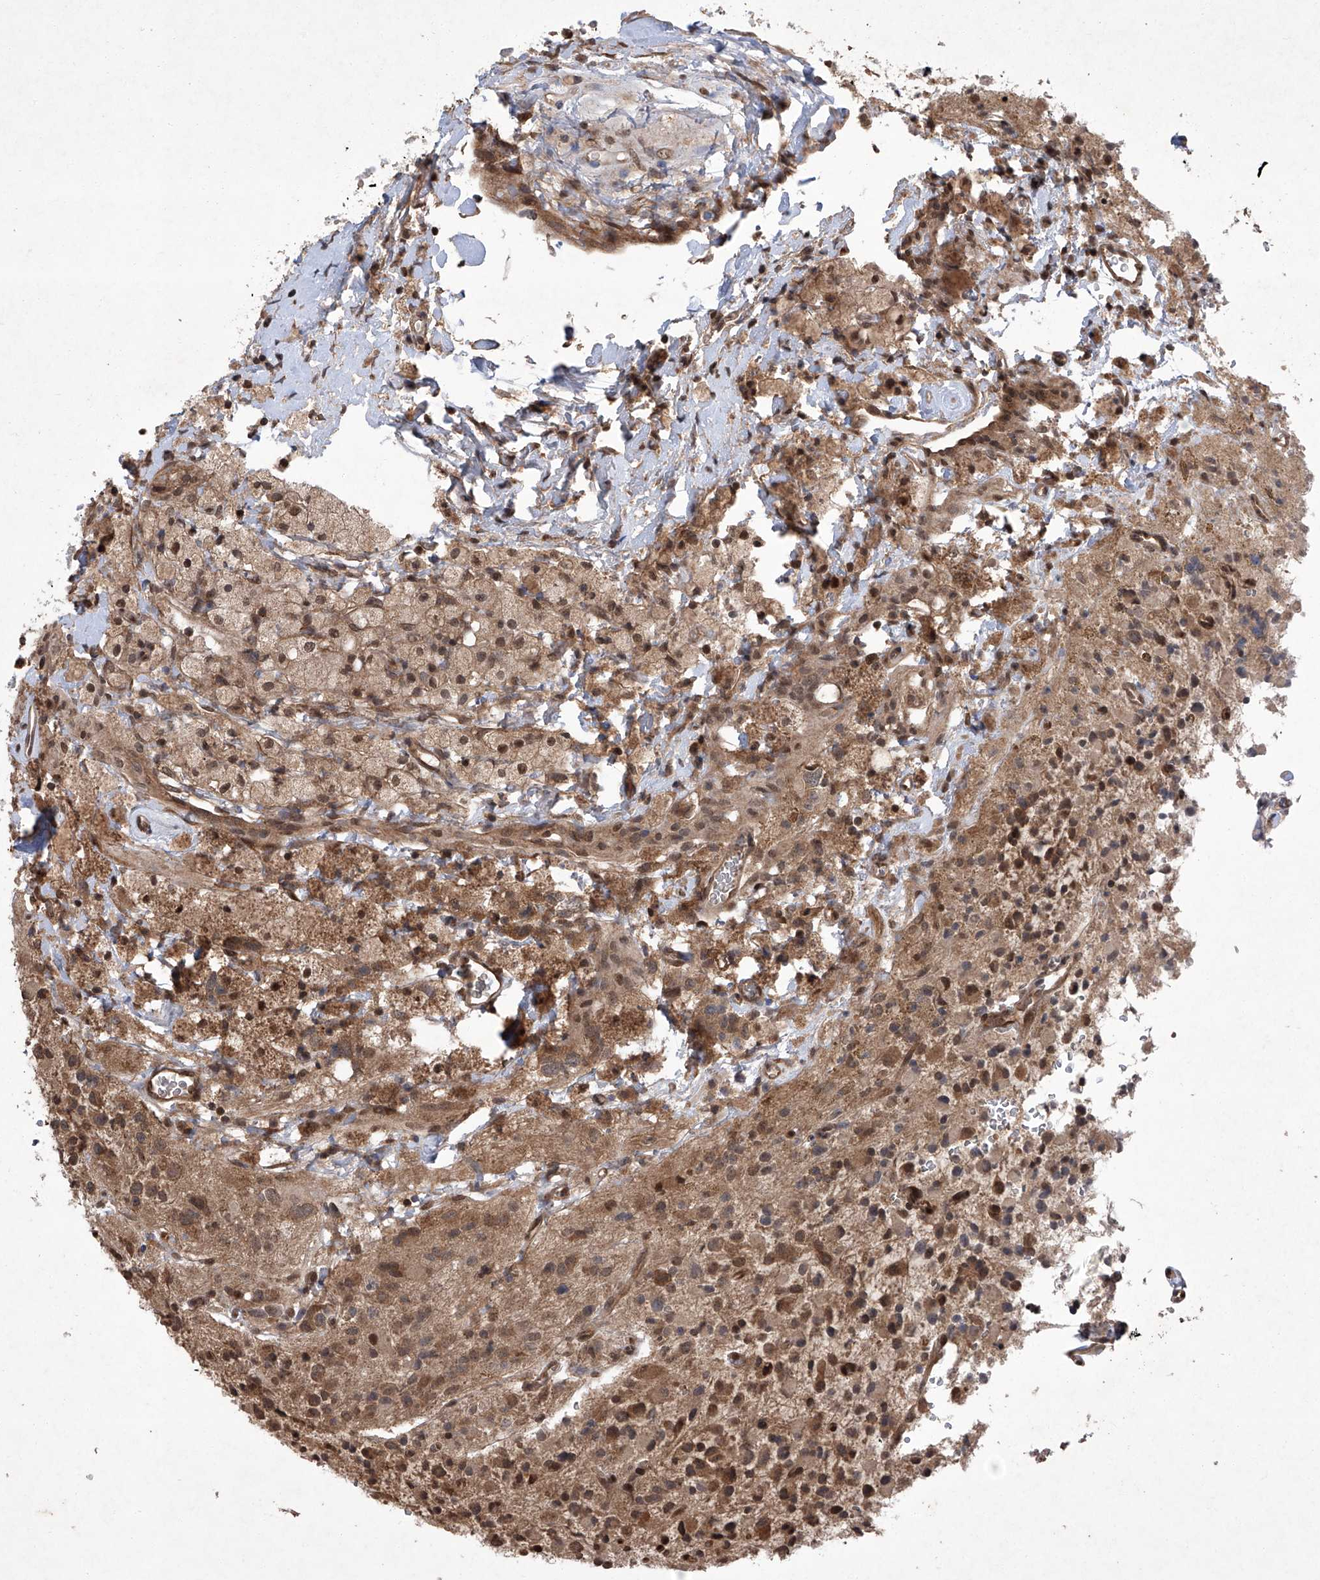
{"staining": {"intensity": "moderate", "quantity": ">75%", "location": "cytoplasmic/membranous,nuclear"}, "tissue": "glioma", "cell_type": "Tumor cells", "image_type": "cancer", "snomed": [{"axis": "morphology", "description": "Glioma, malignant, High grade"}, {"axis": "topography", "description": "Brain"}], "caption": "An immunohistochemistry micrograph of neoplastic tissue is shown. Protein staining in brown labels moderate cytoplasmic/membranous and nuclear positivity in malignant glioma (high-grade) within tumor cells.", "gene": "TSNAX", "patient": {"sex": "male", "age": 34}}